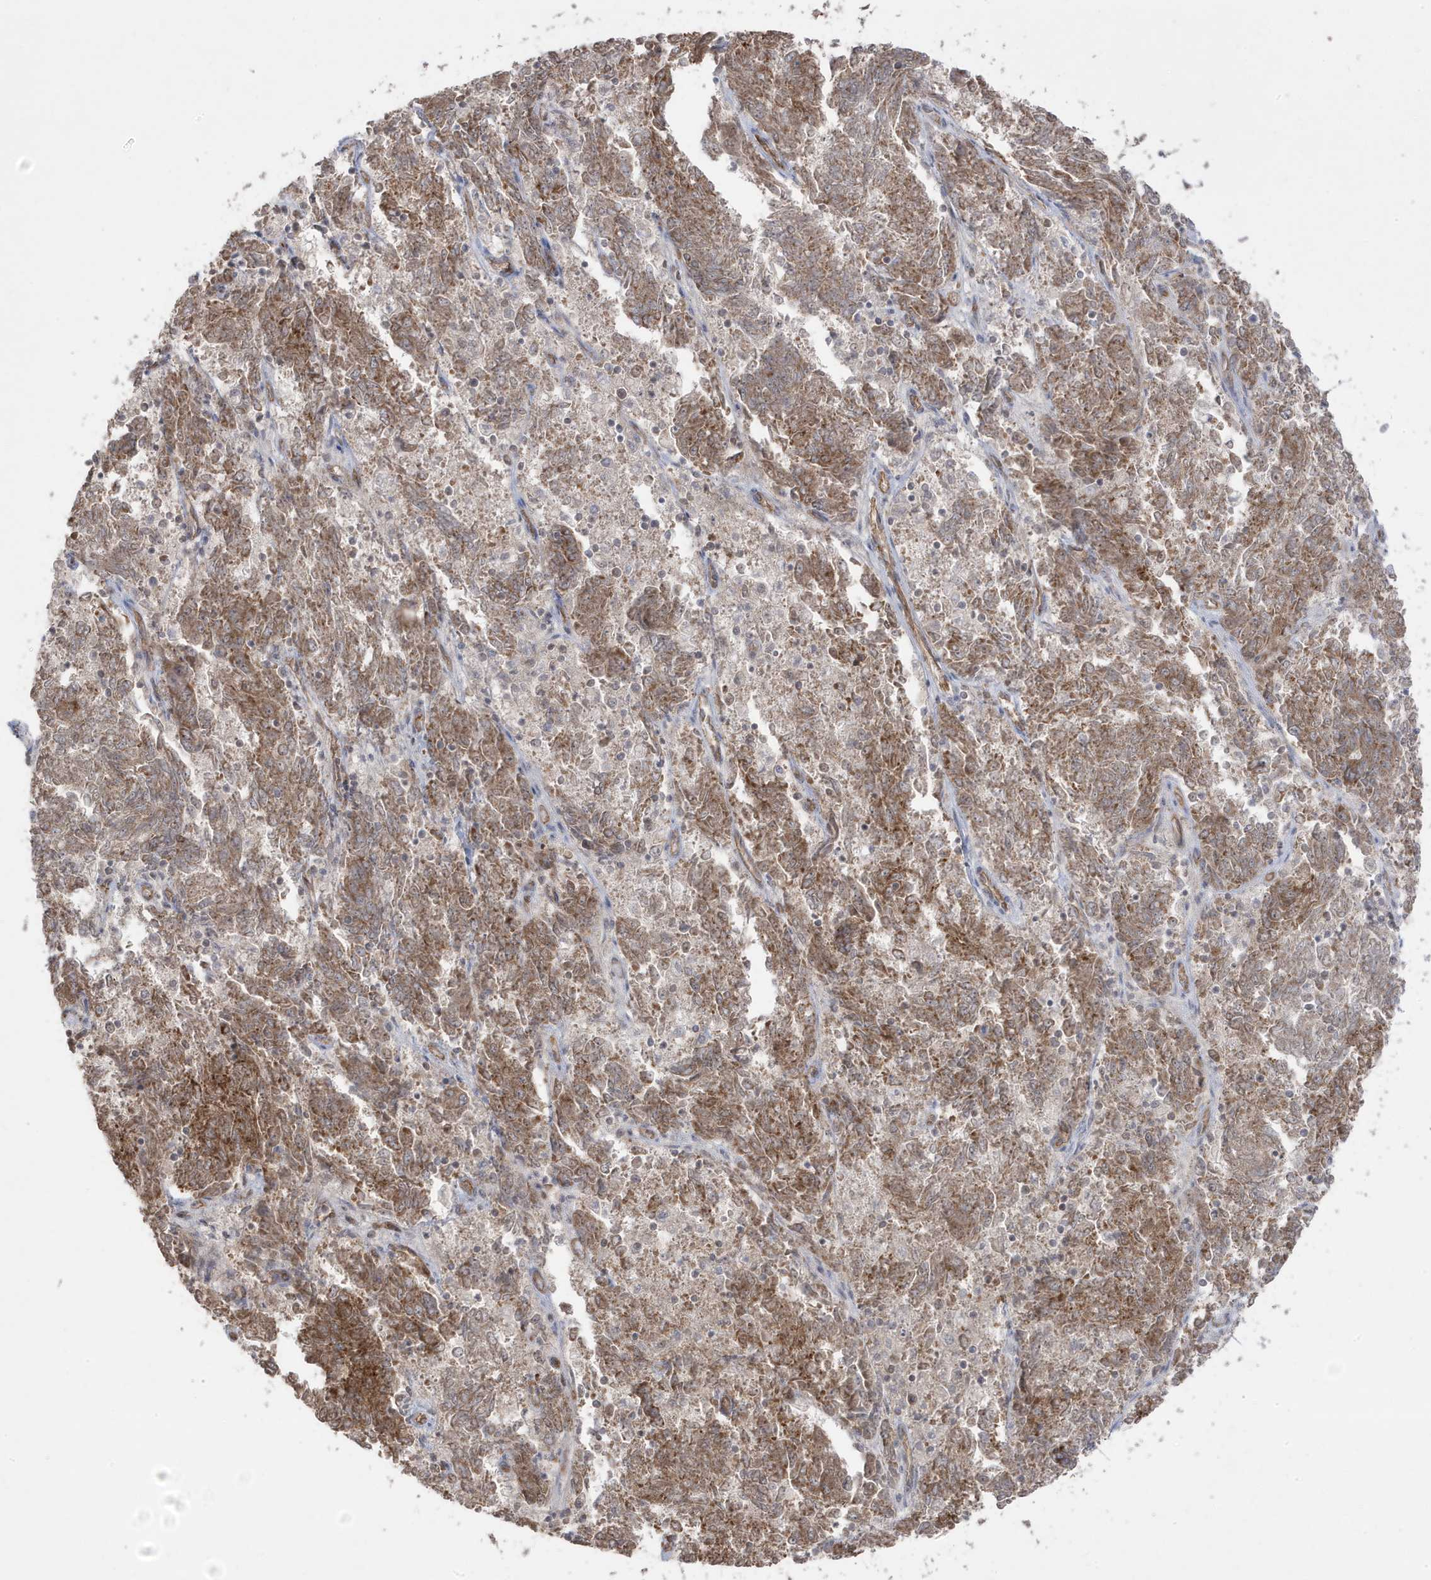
{"staining": {"intensity": "moderate", "quantity": ">75%", "location": "cytoplasmic/membranous"}, "tissue": "endometrial cancer", "cell_type": "Tumor cells", "image_type": "cancer", "snomed": [{"axis": "morphology", "description": "Adenocarcinoma, NOS"}, {"axis": "topography", "description": "Endometrium"}], "caption": "High-magnification brightfield microscopy of endometrial adenocarcinoma stained with DAB (3,3'-diaminobenzidine) (brown) and counterstained with hematoxylin (blue). tumor cells exhibit moderate cytoplasmic/membranous positivity is identified in about>75% of cells.", "gene": "DNAJC12", "patient": {"sex": "female", "age": 80}}